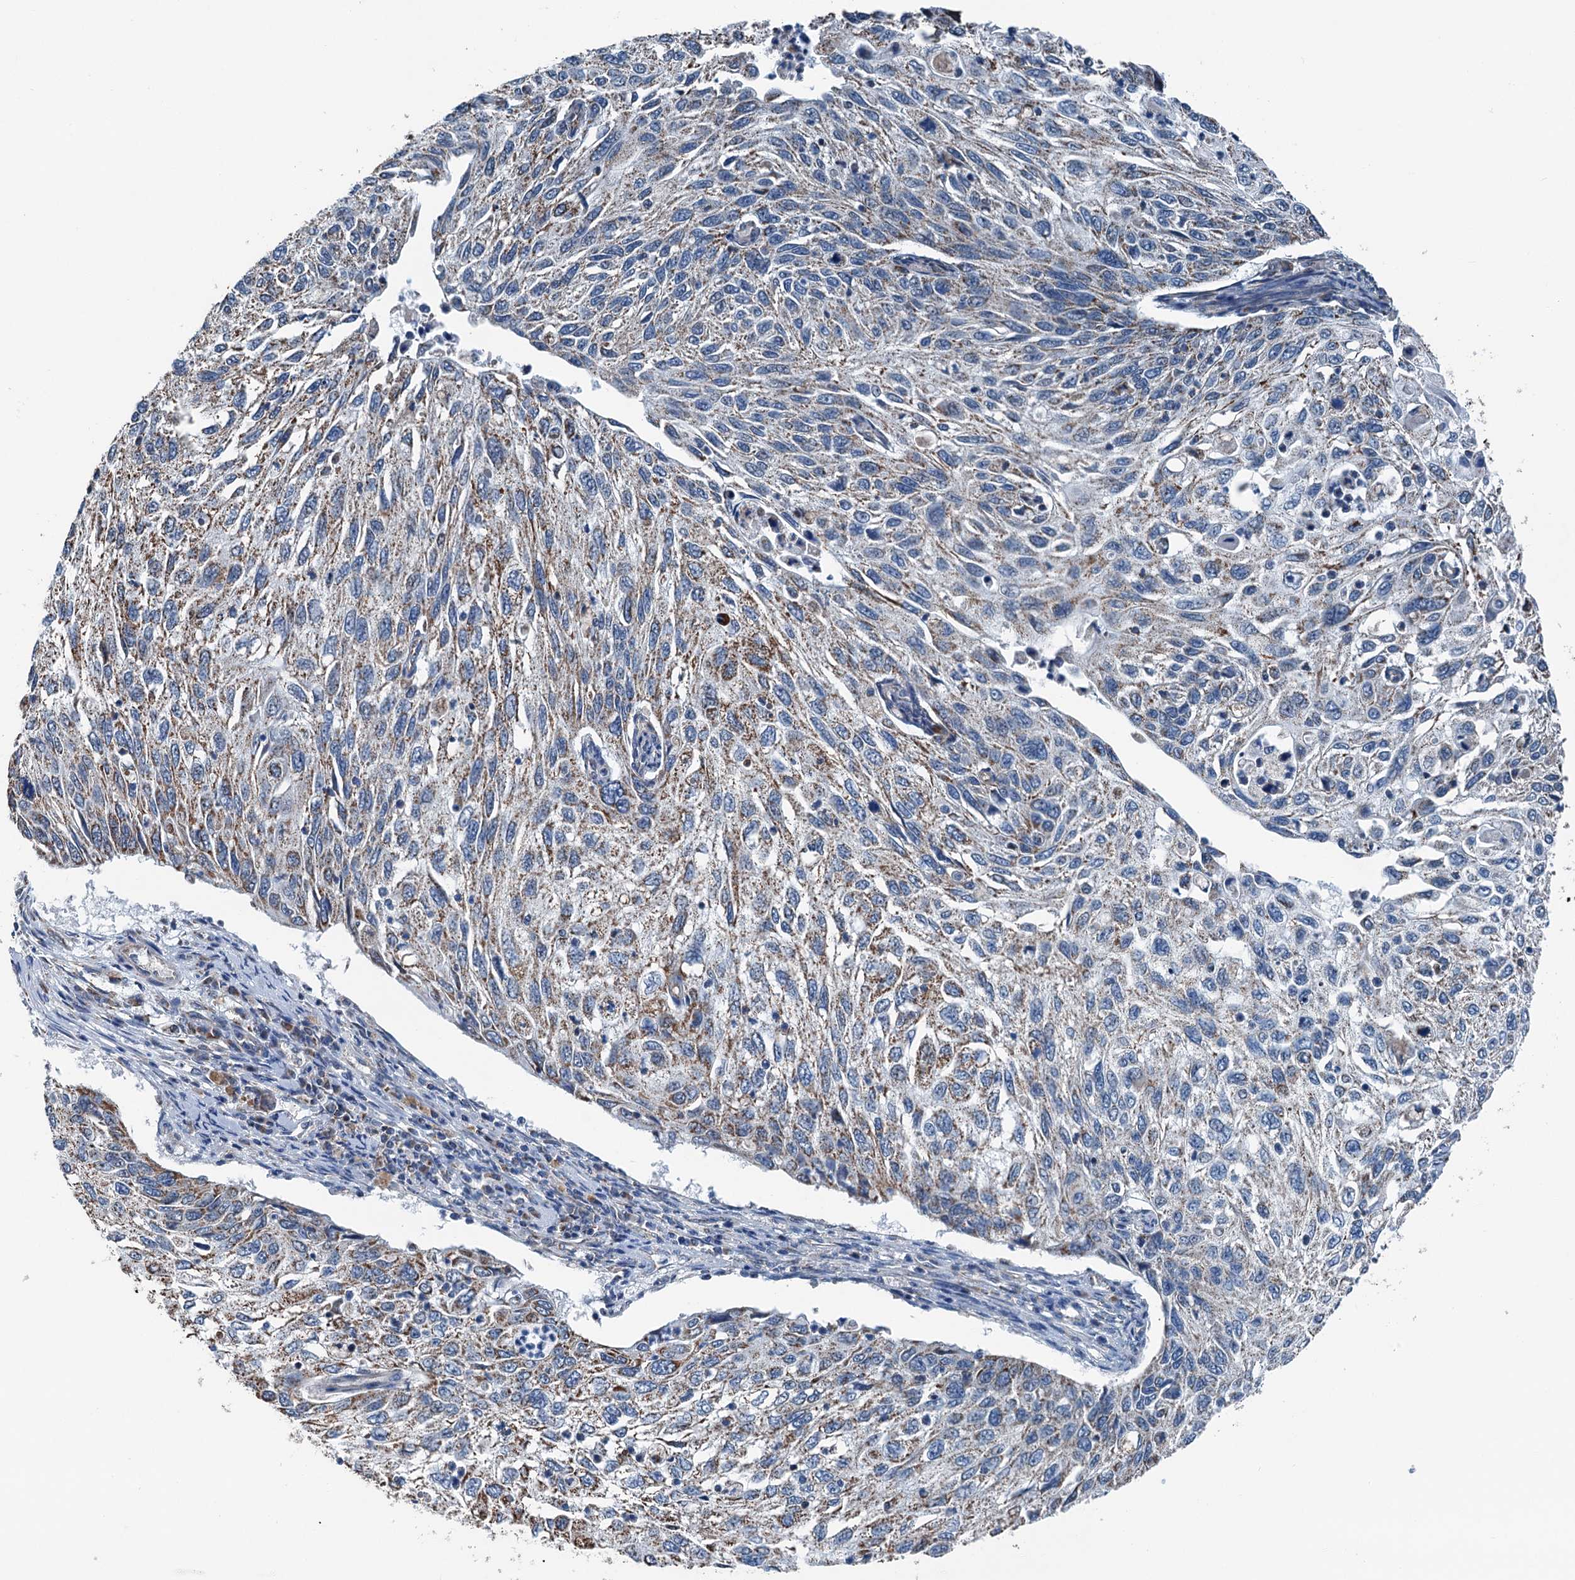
{"staining": {"intensity": "weak", "quantity": "25%-75%", "location": "cytoplasmic/membranous"}, "tissue": "cervical cancer", "cell_type": "Tumor cells", "image_type": "cancer", "snomed": [{"axis": "morphology", "description": "Squamous cell carcinoma, NOS"}, {"axis": "topography", "description": "Cervix"}], "caption": "Brown immunohistochemical staining in human cervical squamous cell carcinoma displays weak cytoplasmic/membranous positivity in approximately 25%-75% of tumor cells.", "gene": "TRPT1", "patient": {"sex": "female", "age": 70}}